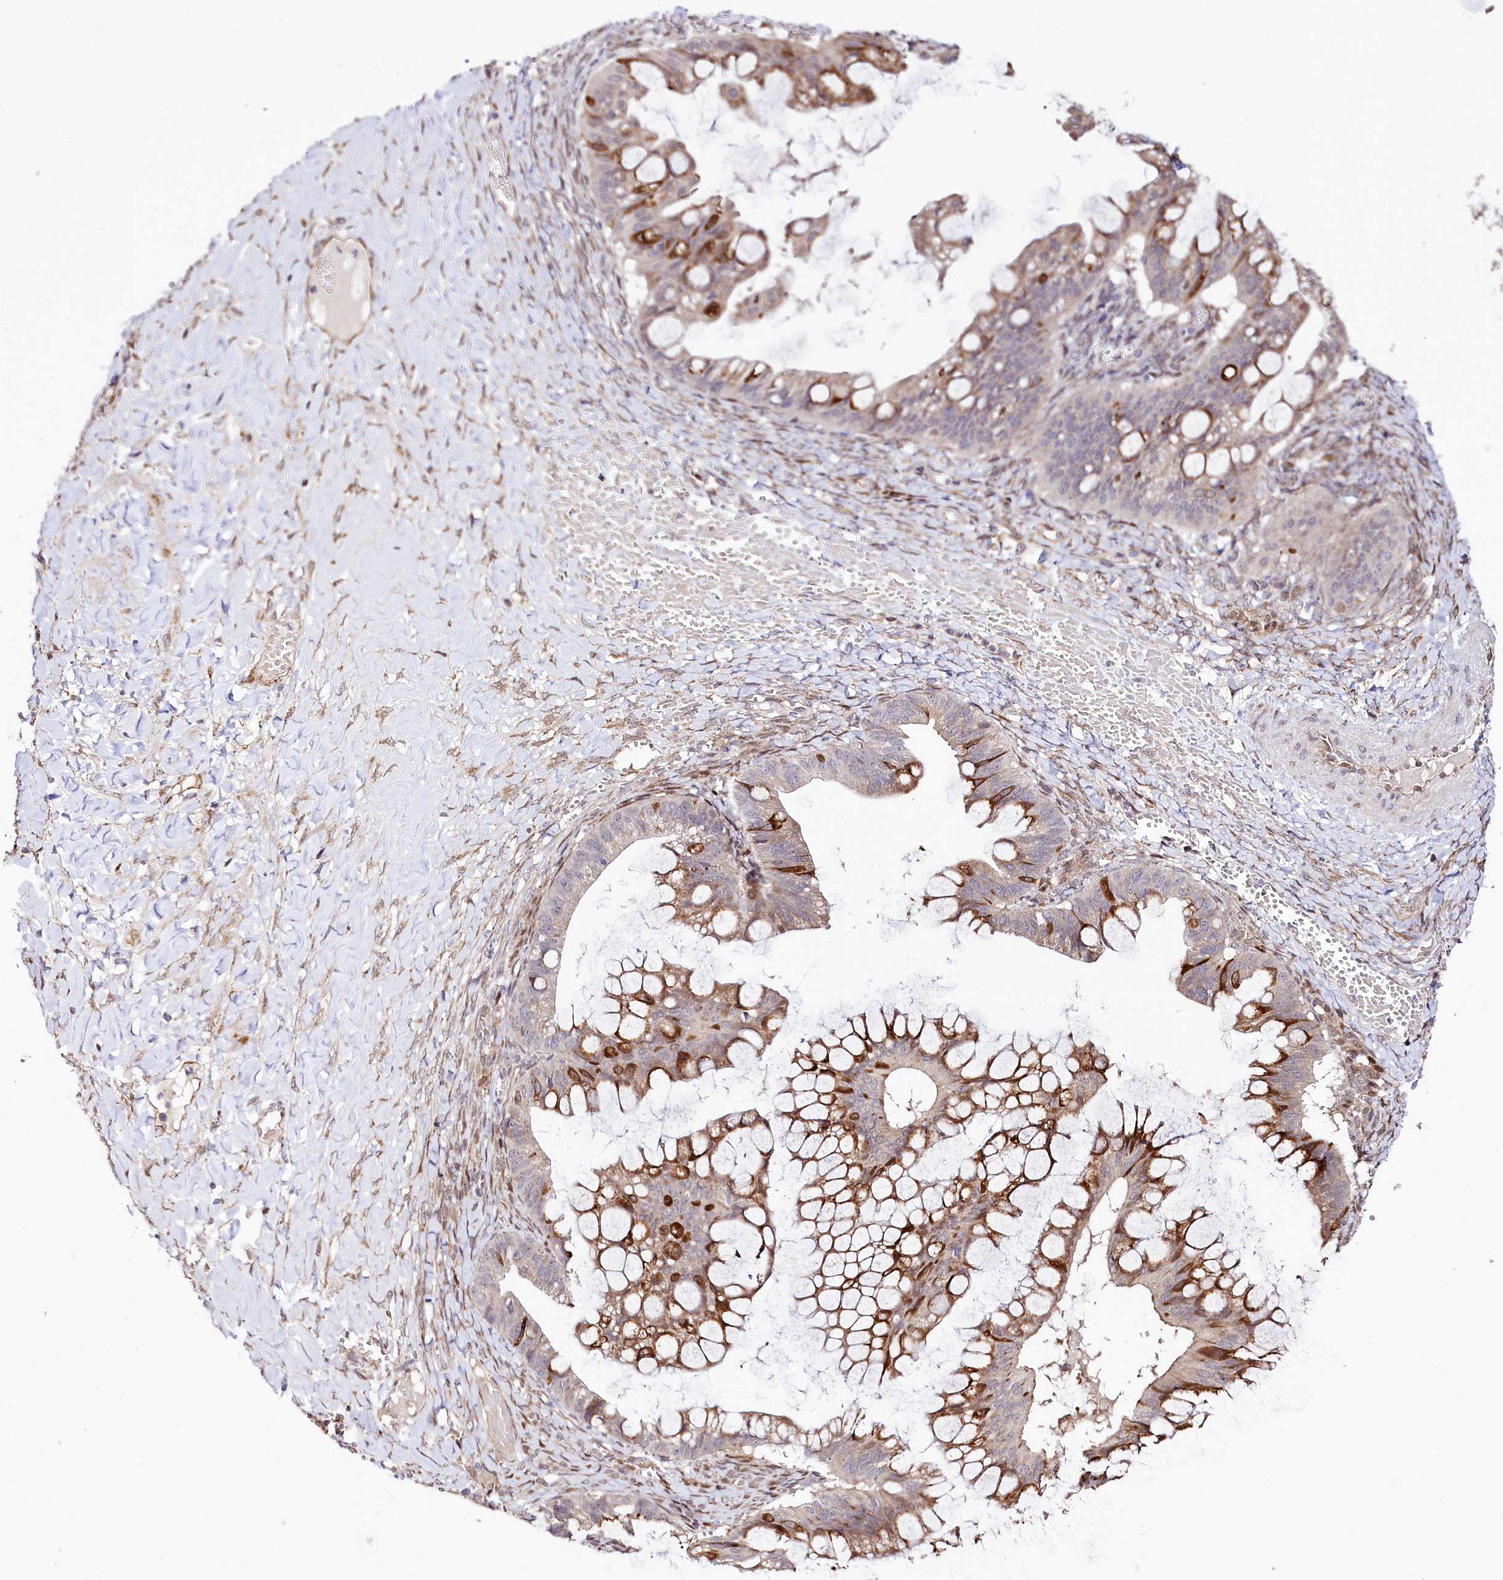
{"staining": {"intensity": "moderate", "quantity": "<25%", "location": "cytoplasmic/membranous"}, "tissue": "ovarian cancer", "cell_type": "Tumor cells", "image_type": "cancer", "snomed": [{"axis": "morphology", "description": "Cystadenocarcinoma, mucinous, NOS"}, {"axis": "topography", "description": "Ovary"}], "caption": "Ovarian mucinous cystadenocarcinoma stained with a protein marker displays moderate staining in tumor cells.", "gene": "CUTC", "patient": {"sex": "female", "age": 73}}